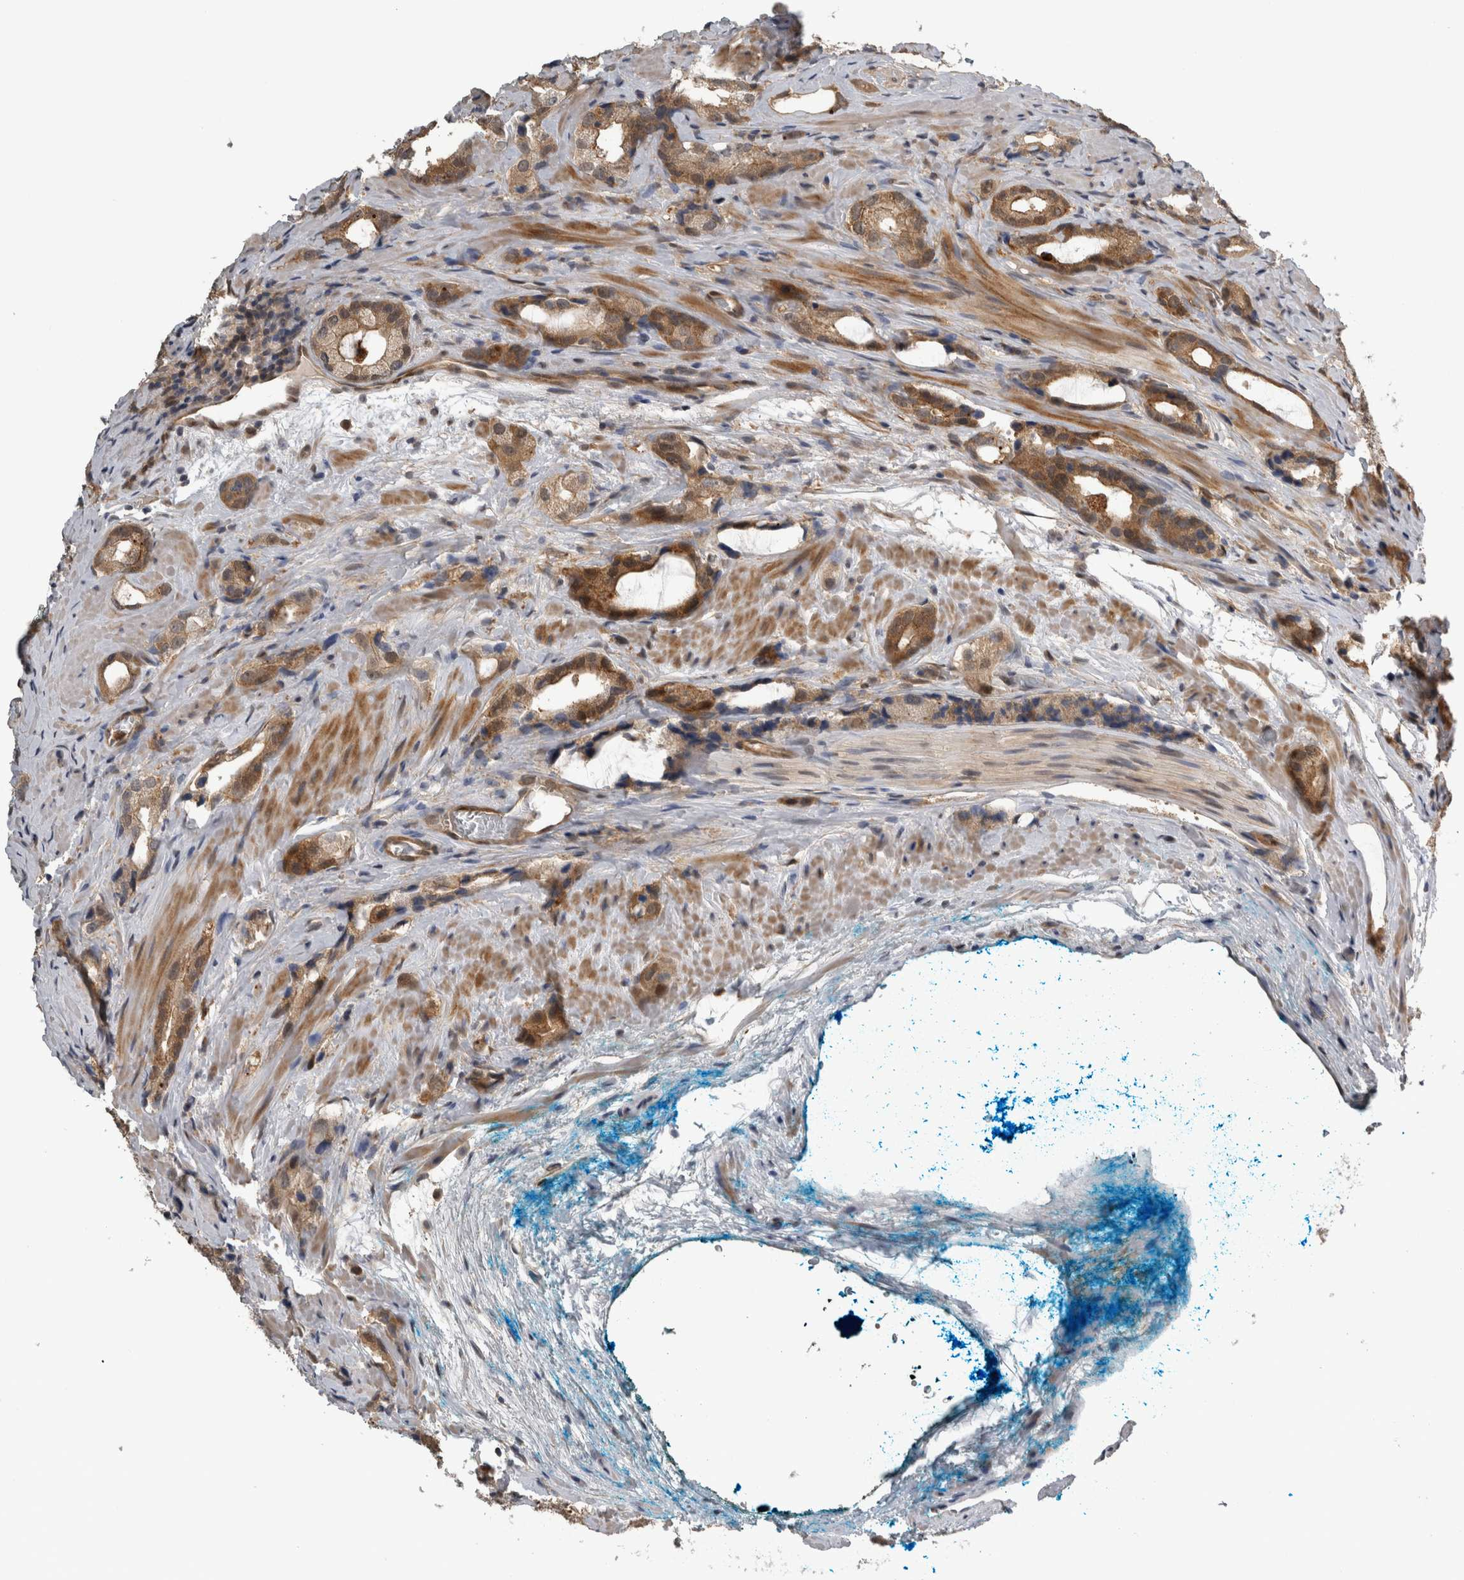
{"staining": {"intensity": "moderate", "quantity": ">75%", "location": "cytoplasmic/membranous"}, "tissue": "prostate cancer", "cell_type": "Tumor cells", "image_type": "cancer", "snomed": [{"axis": "morphology", "description": "Adenocarcinoma, High grade"}, {"axis": "topography", "description": "Prostate"}], "caption": "Immunohistochemical staining of prostate adenocarcinoma (high-grade) exhibits medium levels of moderate cytoplasmic/membranous protein staining in approximately >75% of tumor cells. (Brightfield microscopy of DAB IHC at high magnification).", "gene": "NAPRT", "patient": {"sex": "male", "age": 63}}